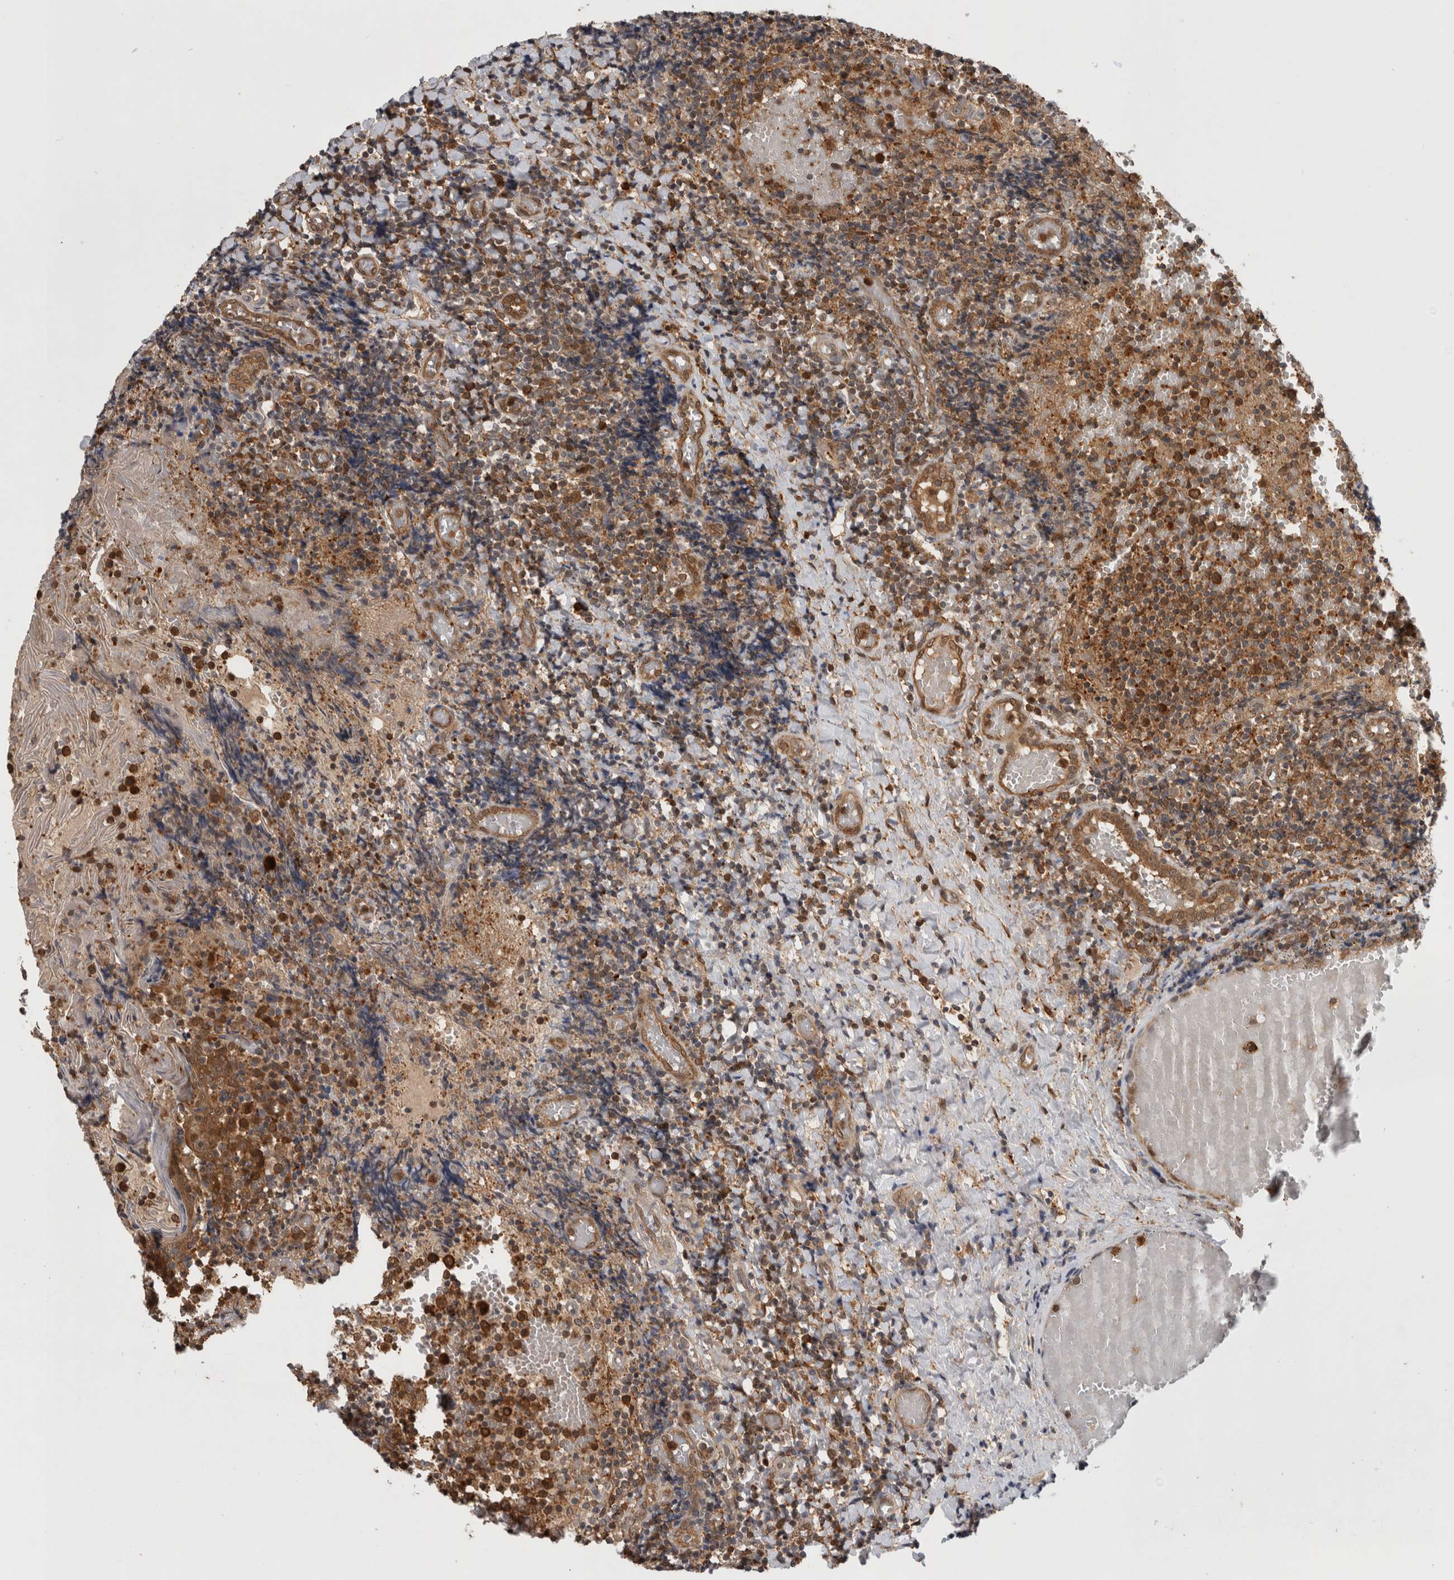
{"staining": {"intensity": "strong", "quantity": ">75%", "location": "cytoplasmic/membranous"}, "tissue": "tonsil", "cell_type": "Germinal center cells", "image_type": "normal", "snomed": [{"axis": "morphology", "description": "Normal tissue, NOS"}, {"axis": "topography", "description": "Tonsil"}], "caption": "A histopathology image of tonsil stained for a protein displays strong cytoplasmic/membranous brown staining in germinal center cells. (DAB IHC, brown staining for protein, blue staining for nuclei).", "gene": "ASTN2", "patient": {"sex": "female", "age": 19}}